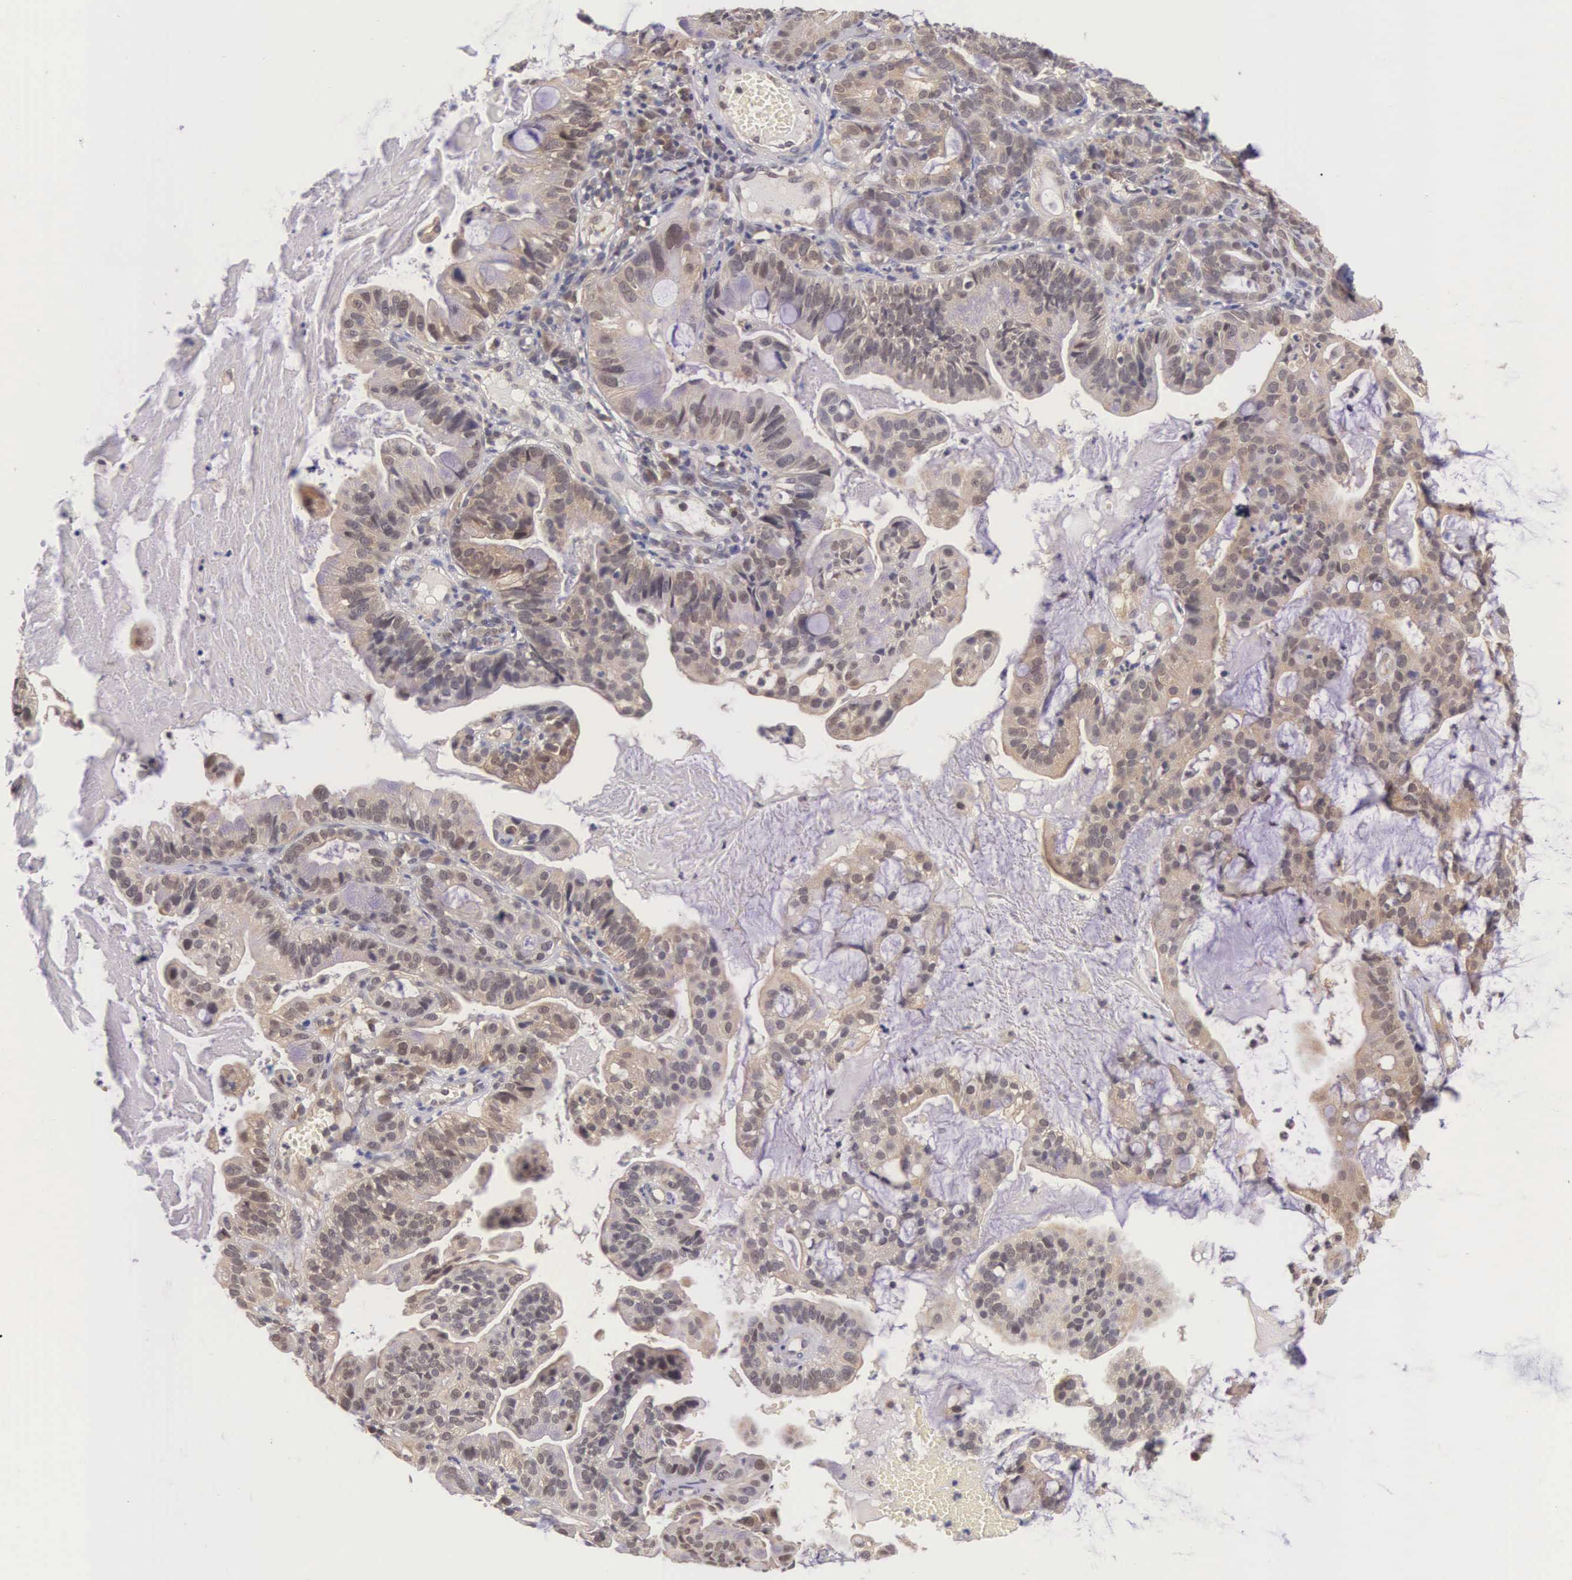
{"staining": {"intensity": "moderate", "quantity": ">75%", "location": "cytoplasmic/membranous"}, "tissue": "cervical cancer", "cell_type": "Tumor cells", "image_type": "cancer", "snomed": [{"axis": "morphology", "description": "Adenocarcinoma, NOS"}, {"axis": "topography", "description": "Cervix"}], "caption": "Protein analysis of cervical adenocarcinoma tissue displays moderate cytoplasmic/membranous staining in about >75% of tumor cells.", "gene": "IGBP1", "patient": {"sex": "female", "age": 41}}